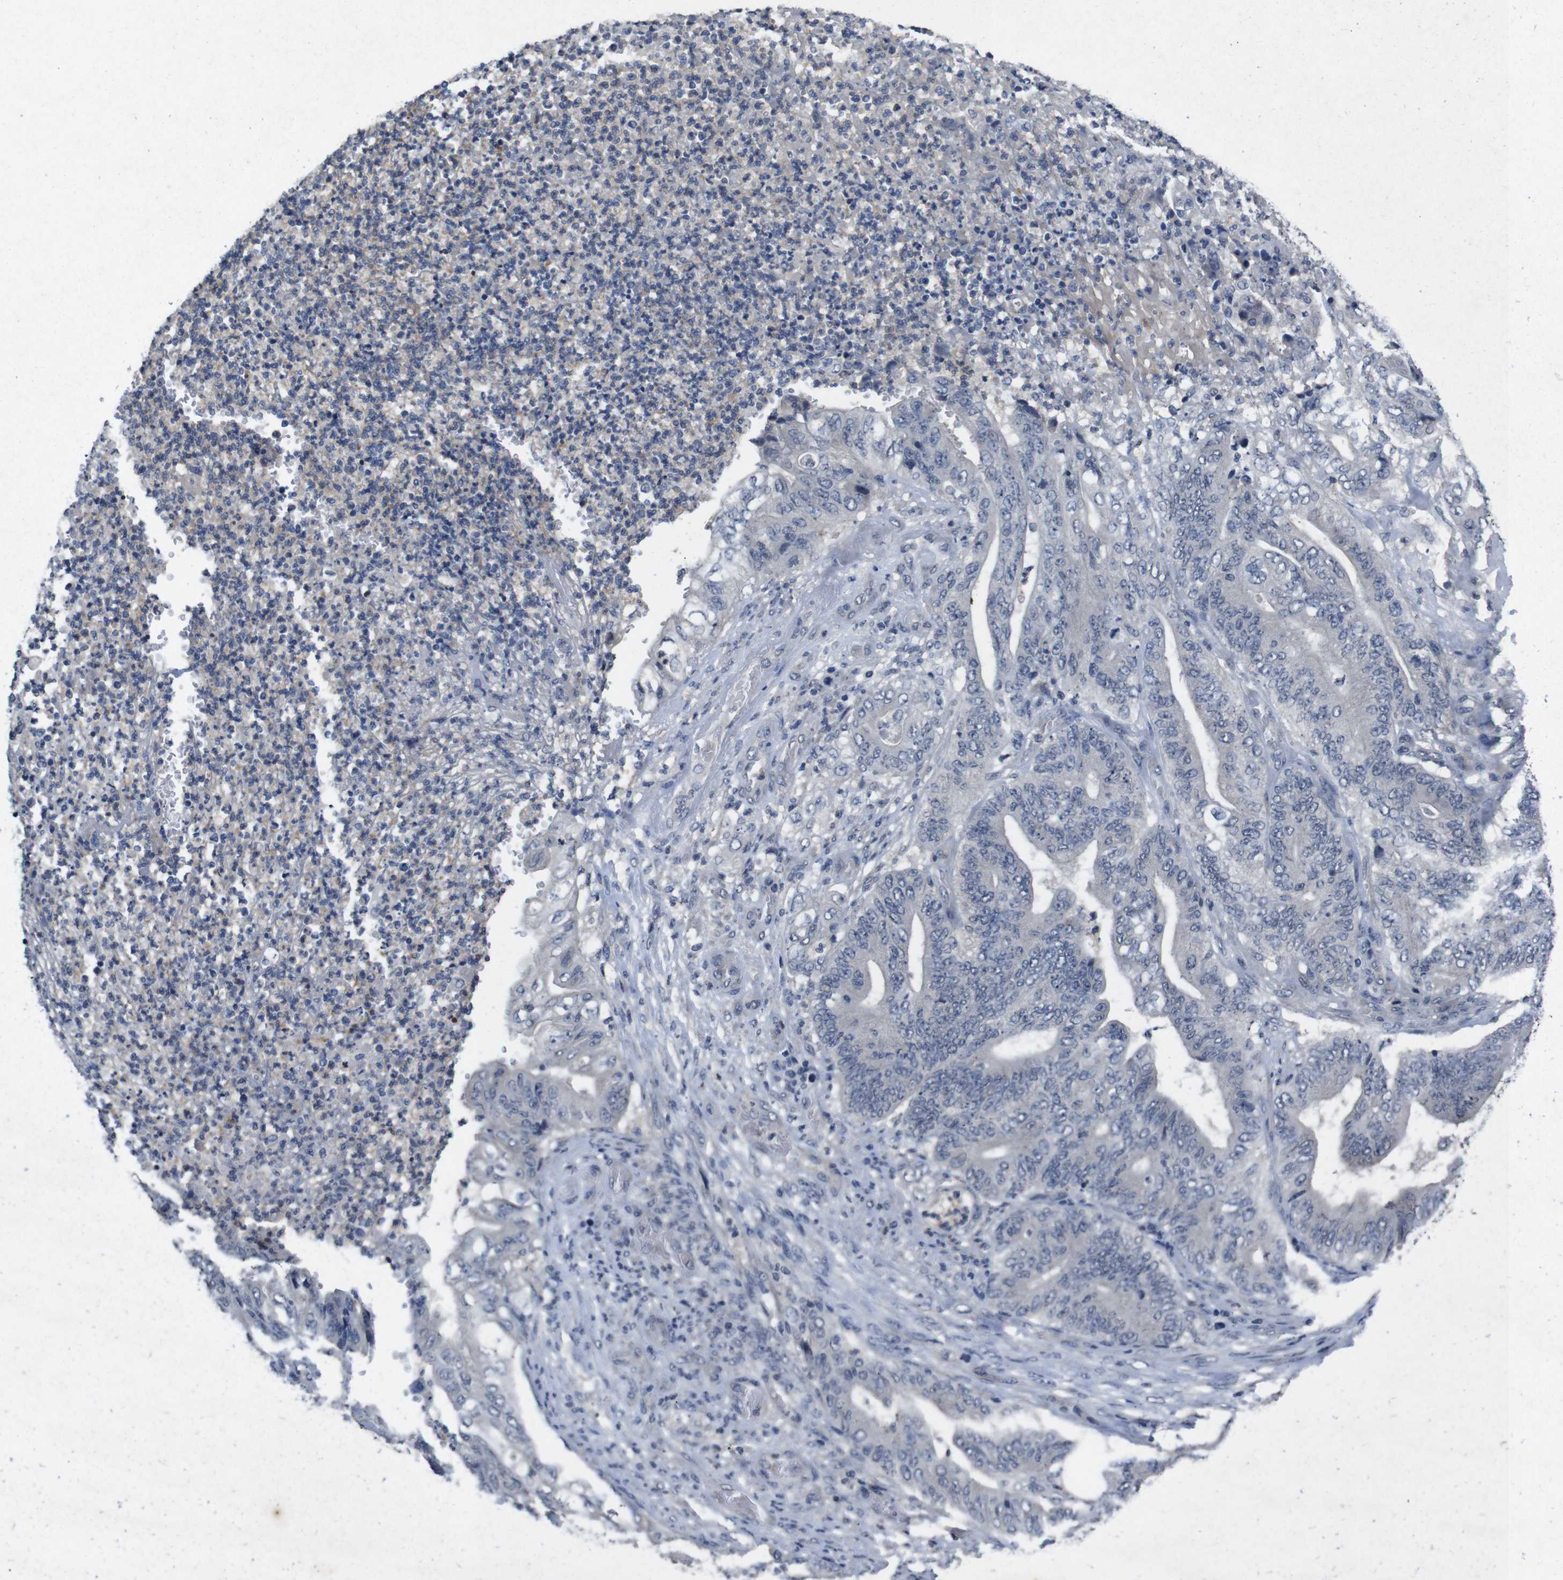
{"staining": {"intensity": "negative", "quantity": "none", "location": "none"}, "tissue": "stomach cancer", "cell_type": "Tumor cells", "image_type": "cancer", "snomed": [{"axis": "morphology", "description": "Adenocarcinoma, NOS"}, {"axis": "topography", "description": "Stomach"}], "caption": "Immunohistochemical staining of adenocarcinoma (stomach) reveals no significant positivity in tumor cells.", "gene": "AKT3", "patient": {"sex": "female", "age": 73}}